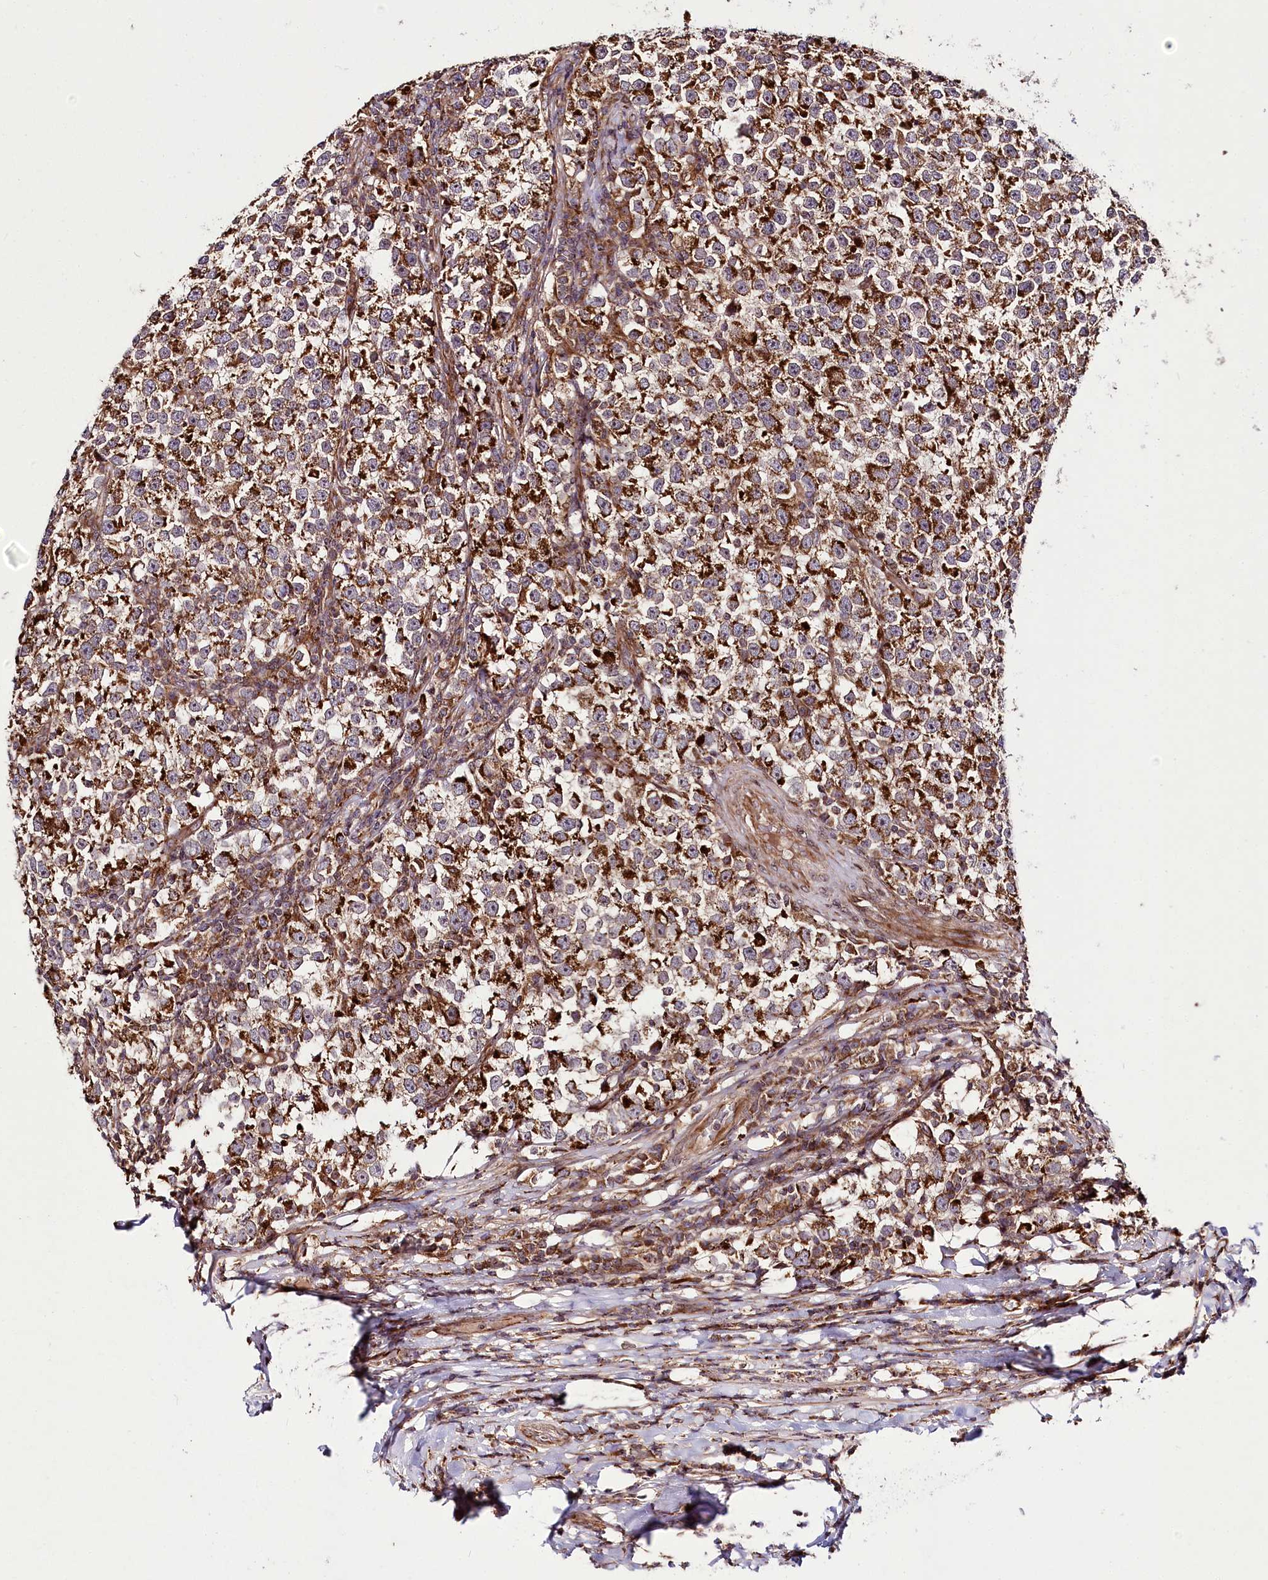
{"staining": {"intensity": "strong", "quantity": ">75%", "location": "cytoplasmic/membranous"}, "tissue": "testis cancer", "cell_type": "Tumor cells", "image_type": "cancer", "snomed": [{"axis": "morphology", "description": "Normal tissue, NOS"}, {"axis": "morphology", "description": "Seminoma, NOS"}, {"axis": "topography", "description": "Testis"}], "caption": "Testis cancer (seminoma) was stained to show a protein in brown. There is high levels of strong cytoplasmic/membranous expression in approximately >75% of tumor cells. (Stains: DAB (3,3'-diaminobenzidine) in brown, nuclei in blue, Microscopy: brightfield microscopy at high magnification).", "gene": "RAB7A", "patient": {"sex": "male", "age": 43}}